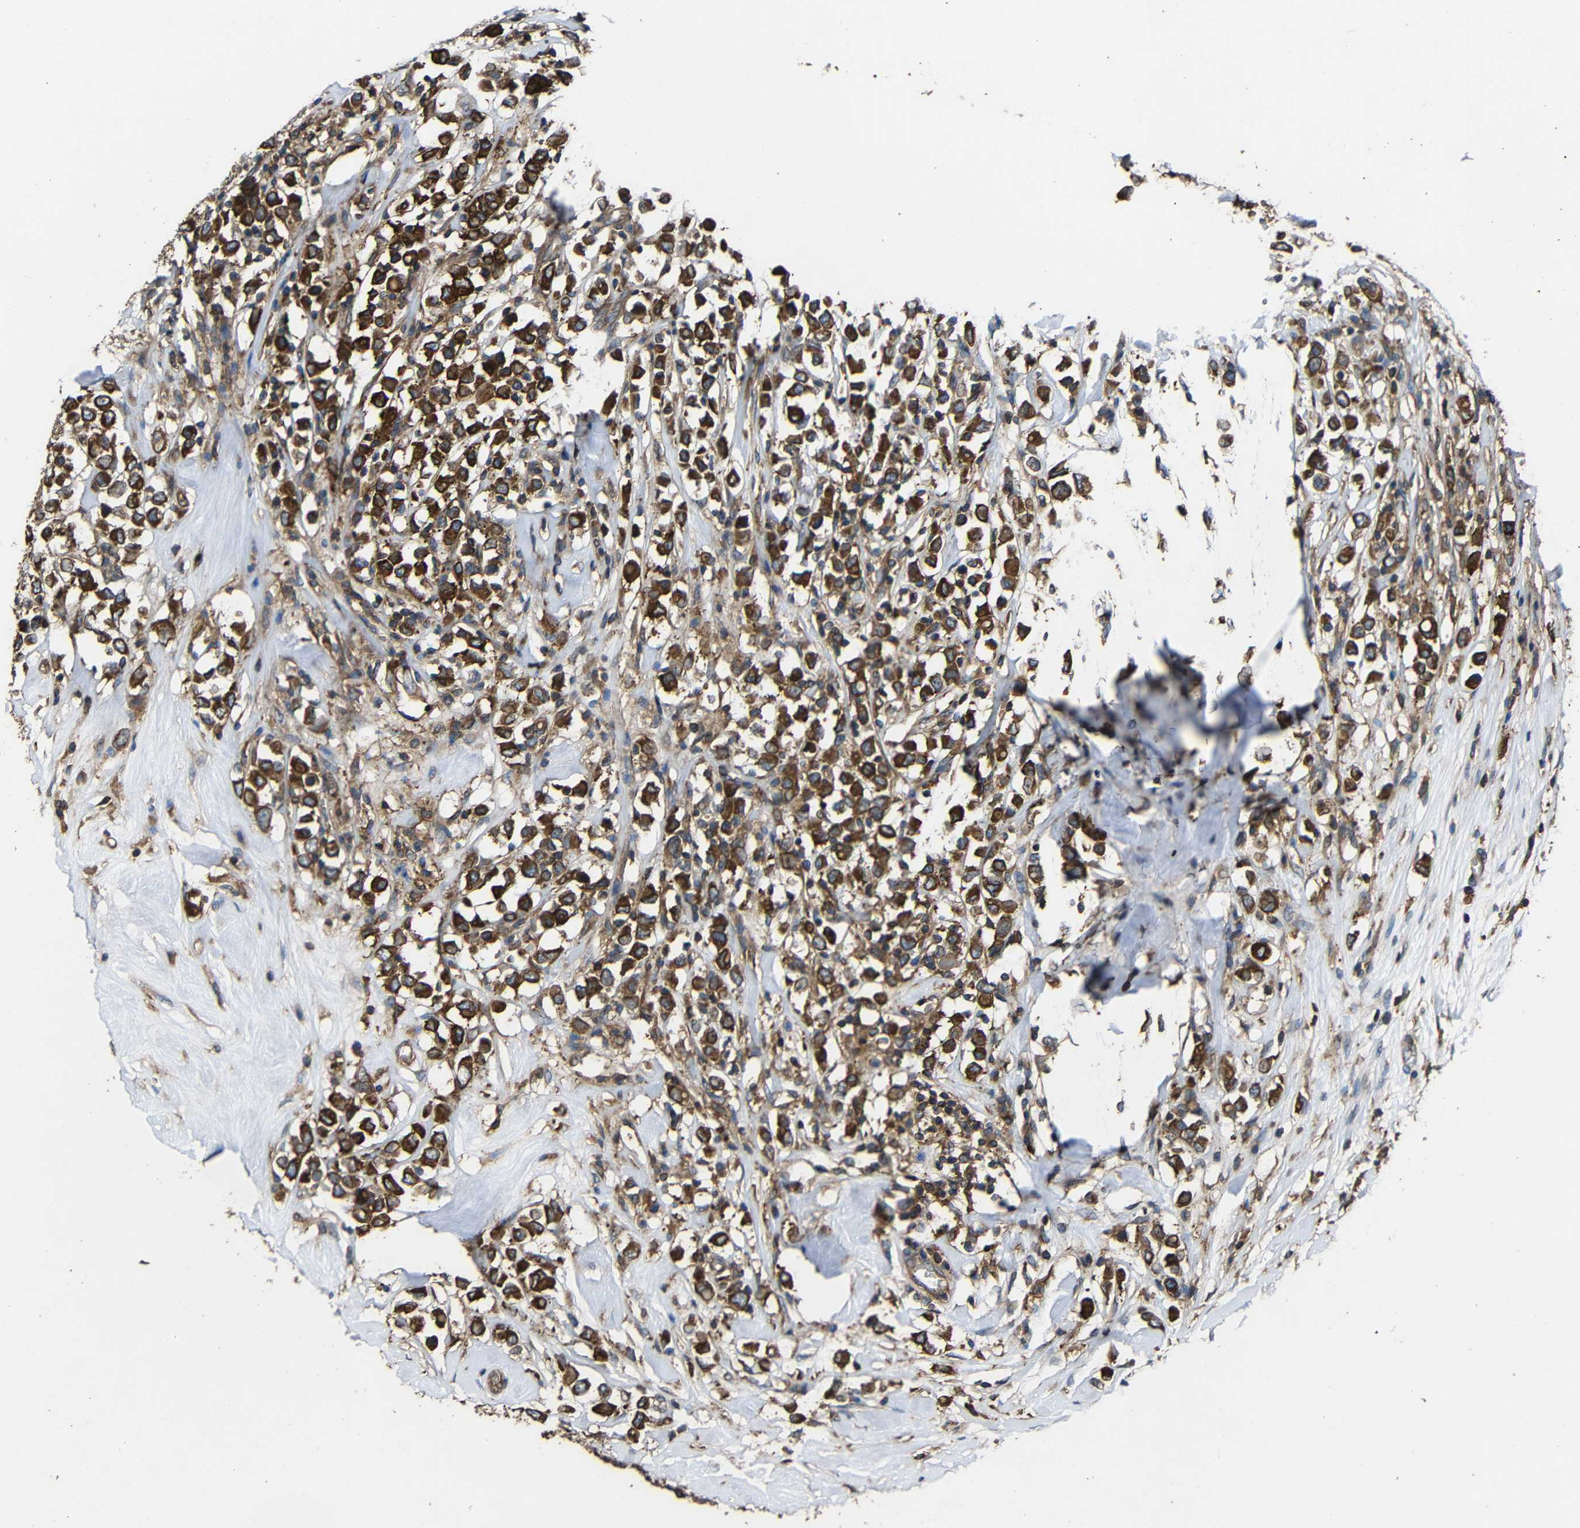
{"staining": {"intensity": "strong", "quantity": ">75%", "location": "cytoplasmic/membranous"}, "tissue": "breast cancer", "cell_type": "Tumor cells", "image_type": "cancer", "snomed": [{"axis": "morphology", "description": "Duct carcinoma"}, {"axis": "topography", "description": "Breast"}], "caption": "There is high levels of strong cytoplasmic/membranous expression in tumor cells of intraductal carcinoma (breast), as demonstrated by immunohistochemical staining (brown color).", "gene": "TREM2", "patient": {"sex": "female", "age": 61}}